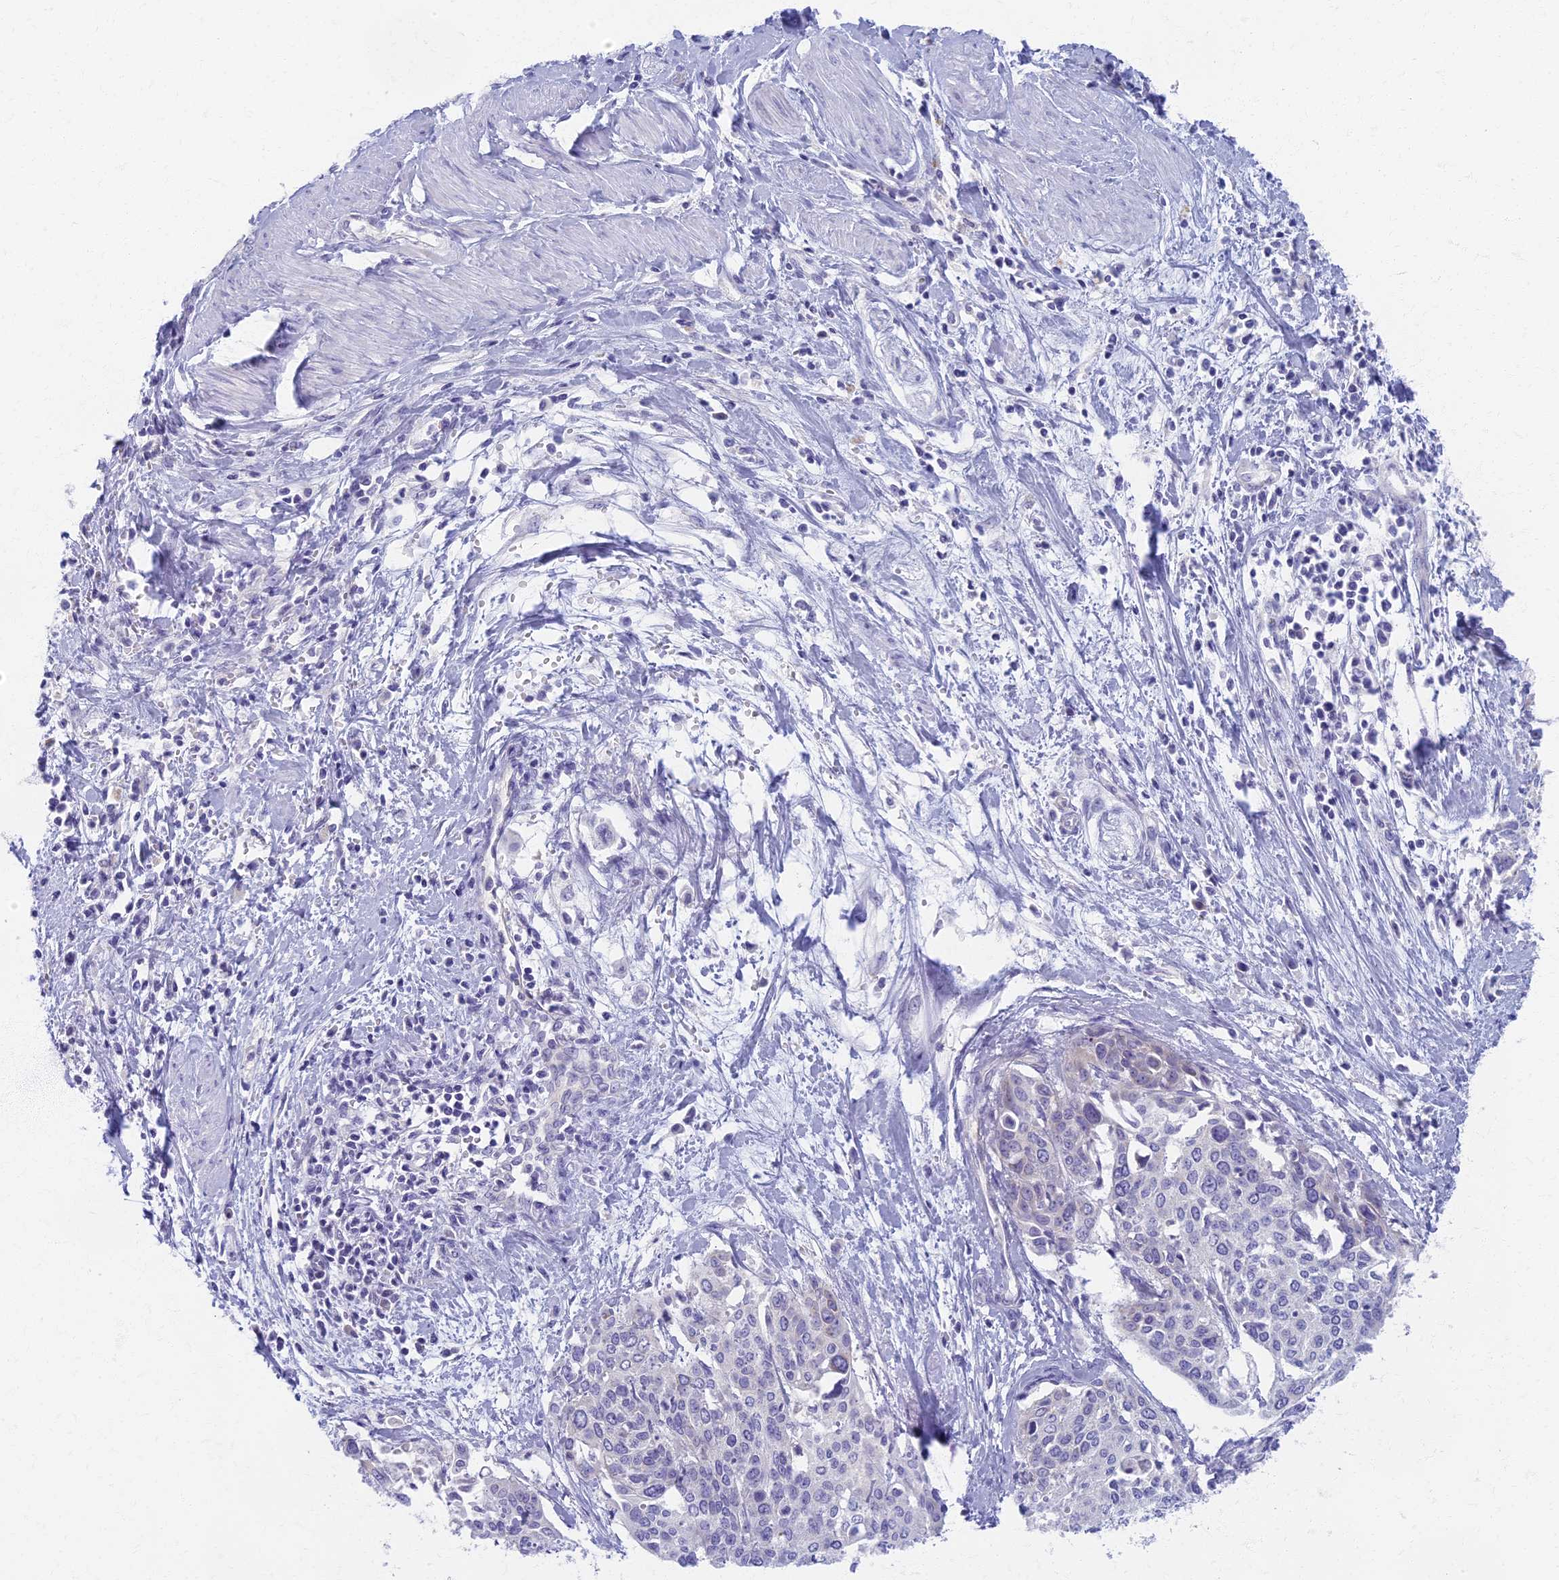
{"staining": {"intensity": "negative", "quantity": "none", "location": "none"}, "tissue": "cervical cancer", "cell_type": "Tumor cells", "image_type": "cancer", "snomed": [{"axis": "morphology", "description": "Squamous cell carcinoma, NOS"}, {"axis": "topography", "description": "Cervix"}], "caption": "Tumor cells show no significant positivity in squamous cell carcinoma (cervical).", "gene": "AP4E1", "patient": {"sex": "female", "age": 44}}